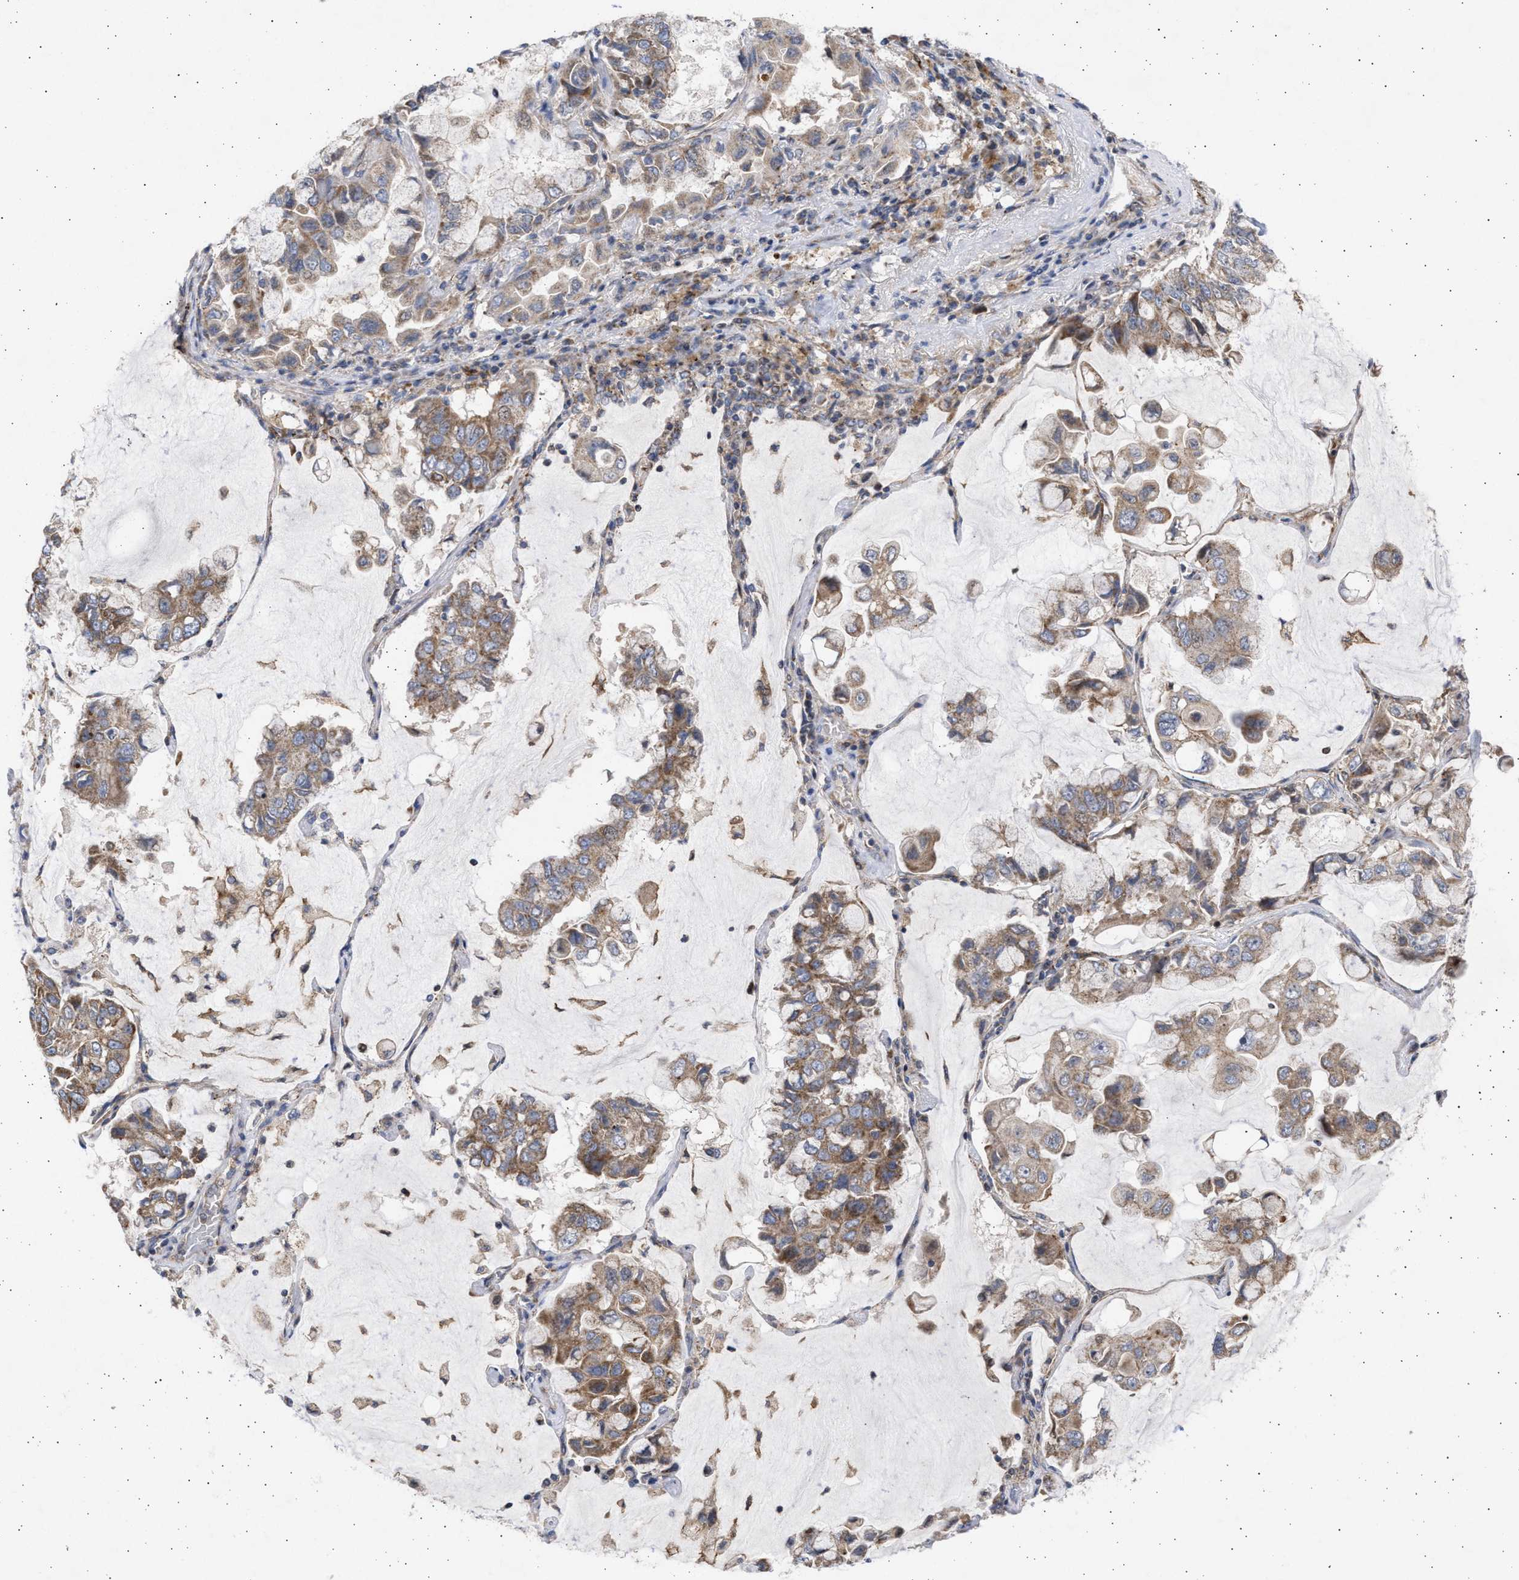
{"staining": {"intensity": "moderate", "quantity": ">75%", "location": "cytoplasmic/membranous"}, "tissue": "lung cancer", "cell_type": "Tumor cells", "image_type": "cancer", "snomed": [{"axis": "morphology", "description": "Adenocarcinoma, NOS"}, {"axis": "topography", "description": "Lung"}], "caption": "Human lung adenocarcinoma stained with a brown dye shows moderate cytoplasmic/membranous positive staining in about >75% of tumor cells.", "gene": "TTC19", "patient": {"sex": "male", "age": 64}}